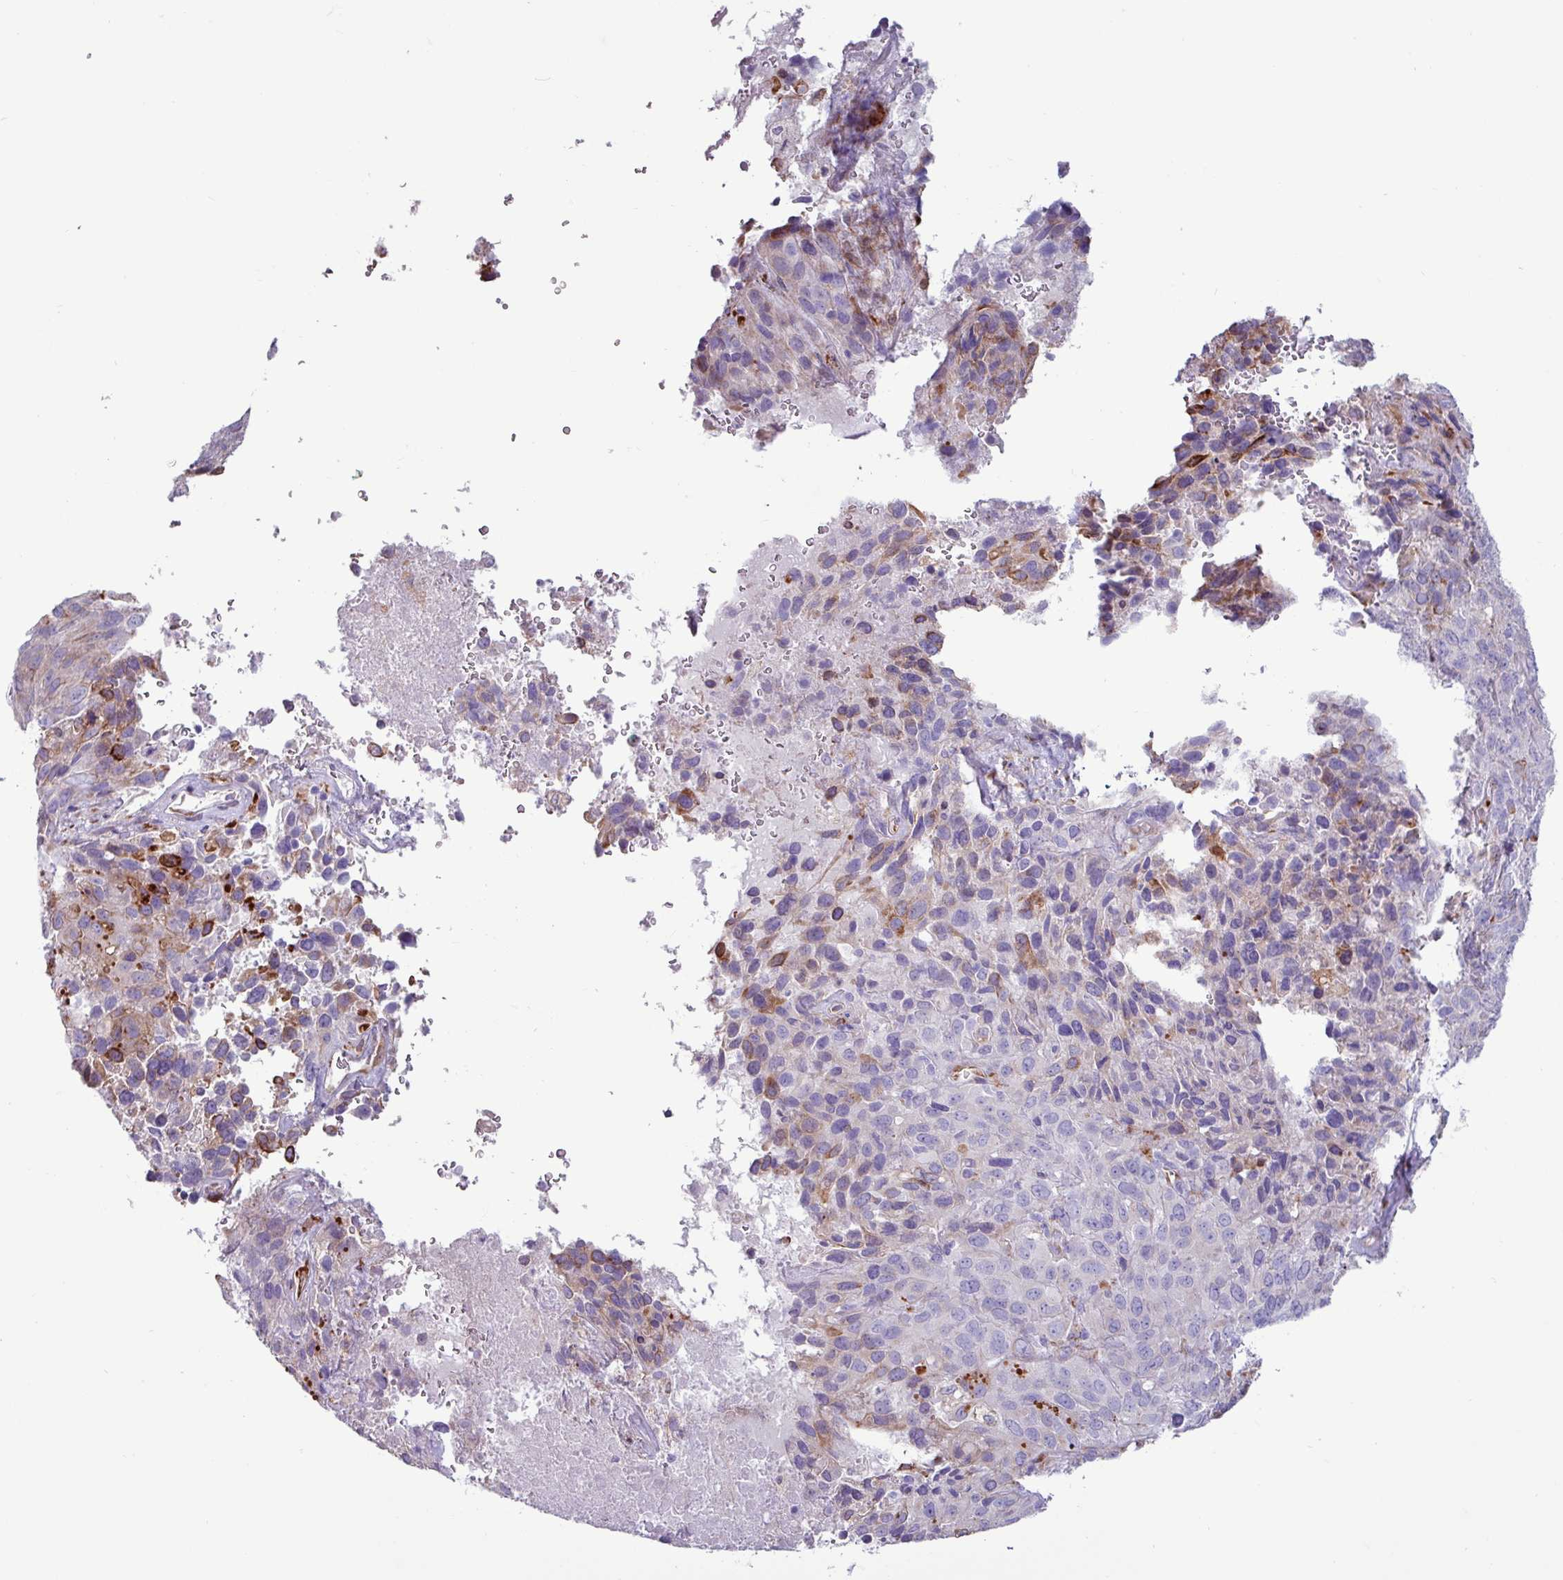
{"staining": {"intensity": "moderate", "quantity": "<25%", "location": "cytoplasmic/membranous"}, "tissue": "cervical cancer", "cell_type": "Tumor cells", "image_type": "cancer", "snomed": [{"axis": "morphology", "description": "Squamous cell carcinoma, NOS"}, {"axis": "topography", "description": "Cervix"}], "caption": "Brown immunohistochemical staining in squamous cell carcinoma (cervical) shows moderate cytoplasmic/membranous expression in approximately <25% of tumor cells.", "gene": "PPP1R35", "patient": {"sex": "female", "age": 51}}